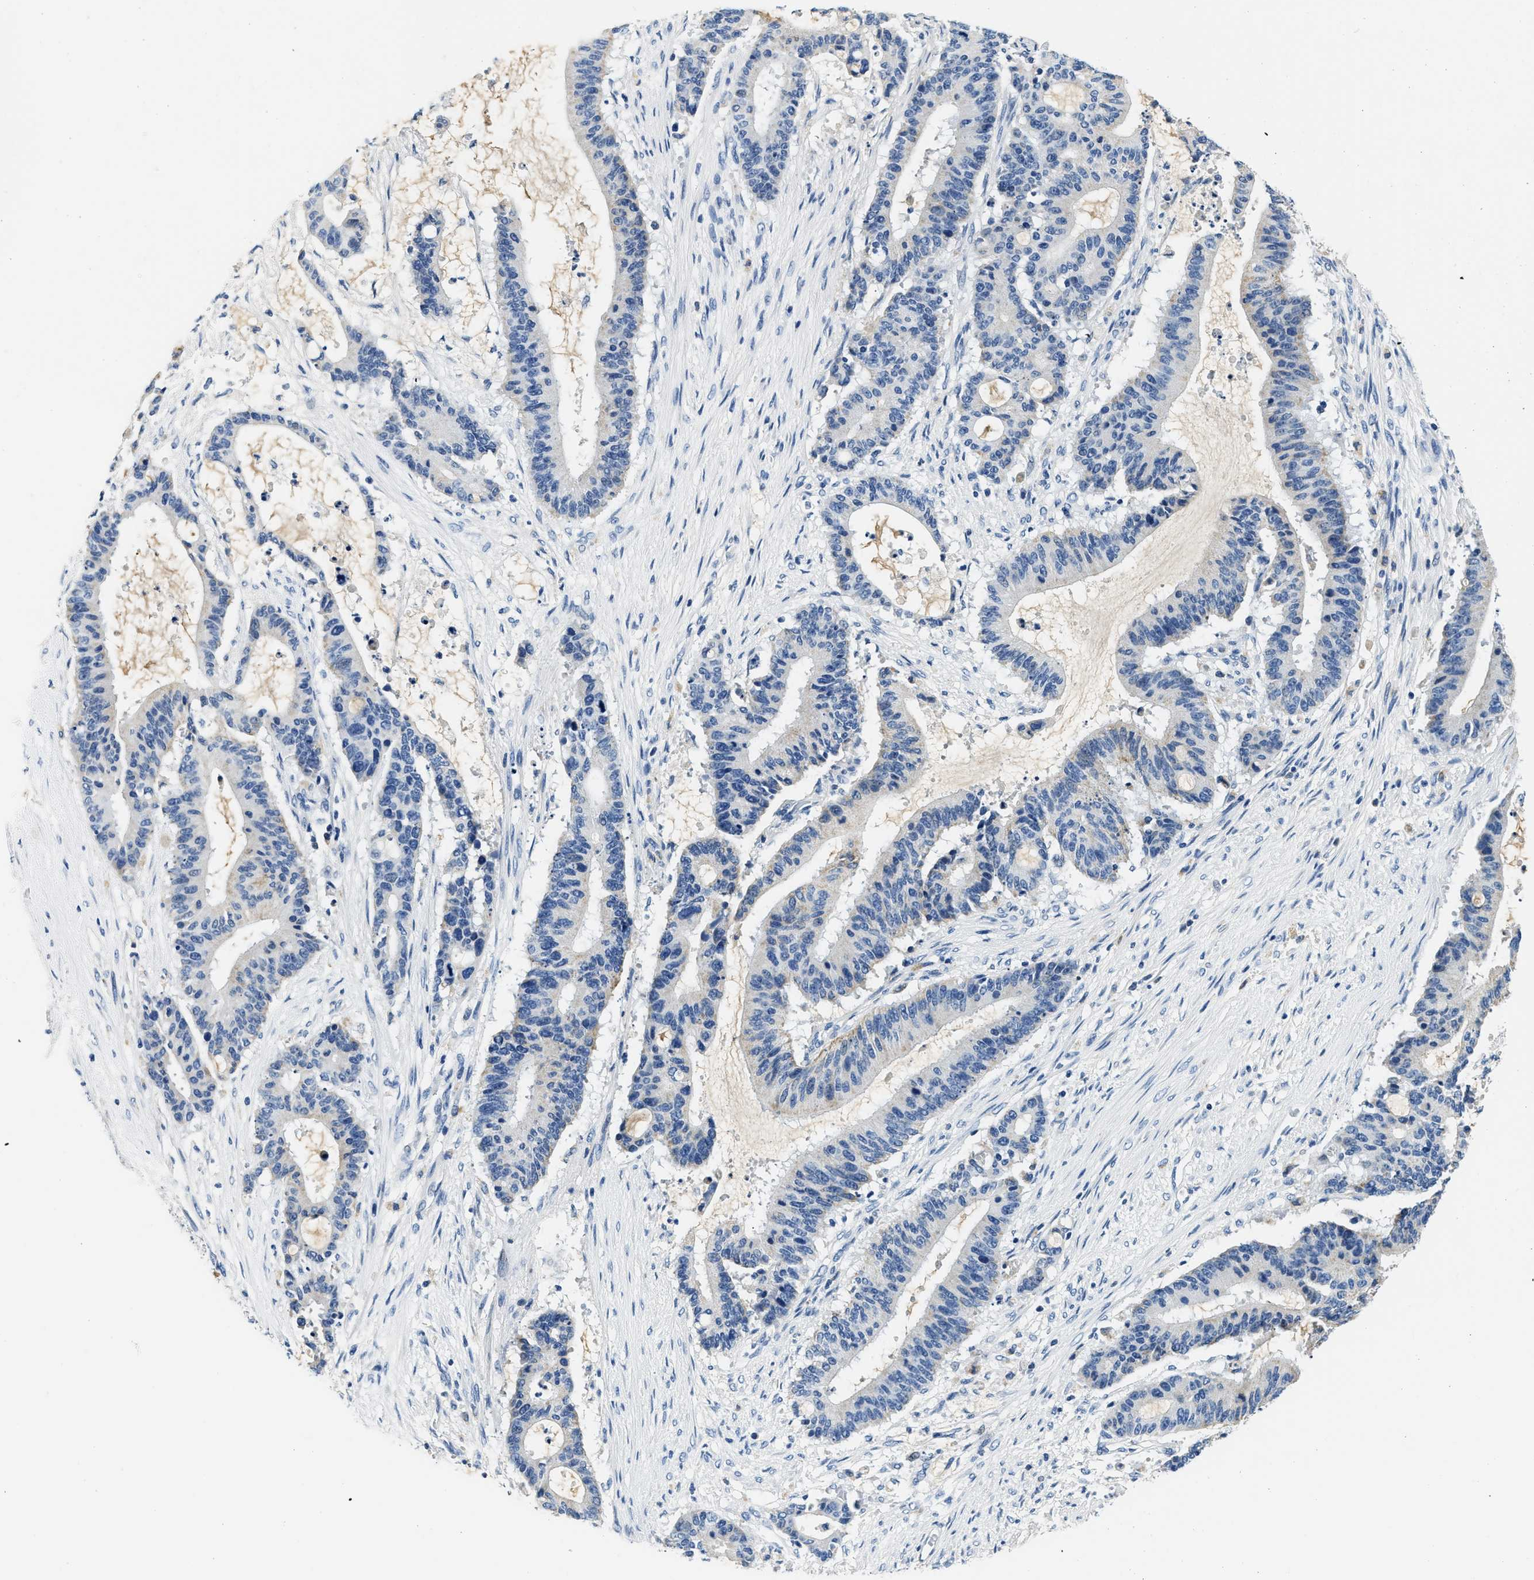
{"staining": {"intensity": "negative", "quantity": "none", "location": "none"}, "tissue": "liver cancer", "cell_type": "Tumor cells", "image_type": "cancer", "snomed": [{"axis": "morphology", "description": "Cholangiocarcinoma"}, {"axis": "topography", "description": "Liver"}], "caption": "Photomicrograph shows no significant protein positivity in tumor cells of liver cancer (cholangiocarcinoma).", "gene": "PCK2", "patient": {"sex": "female", "age": 73}}